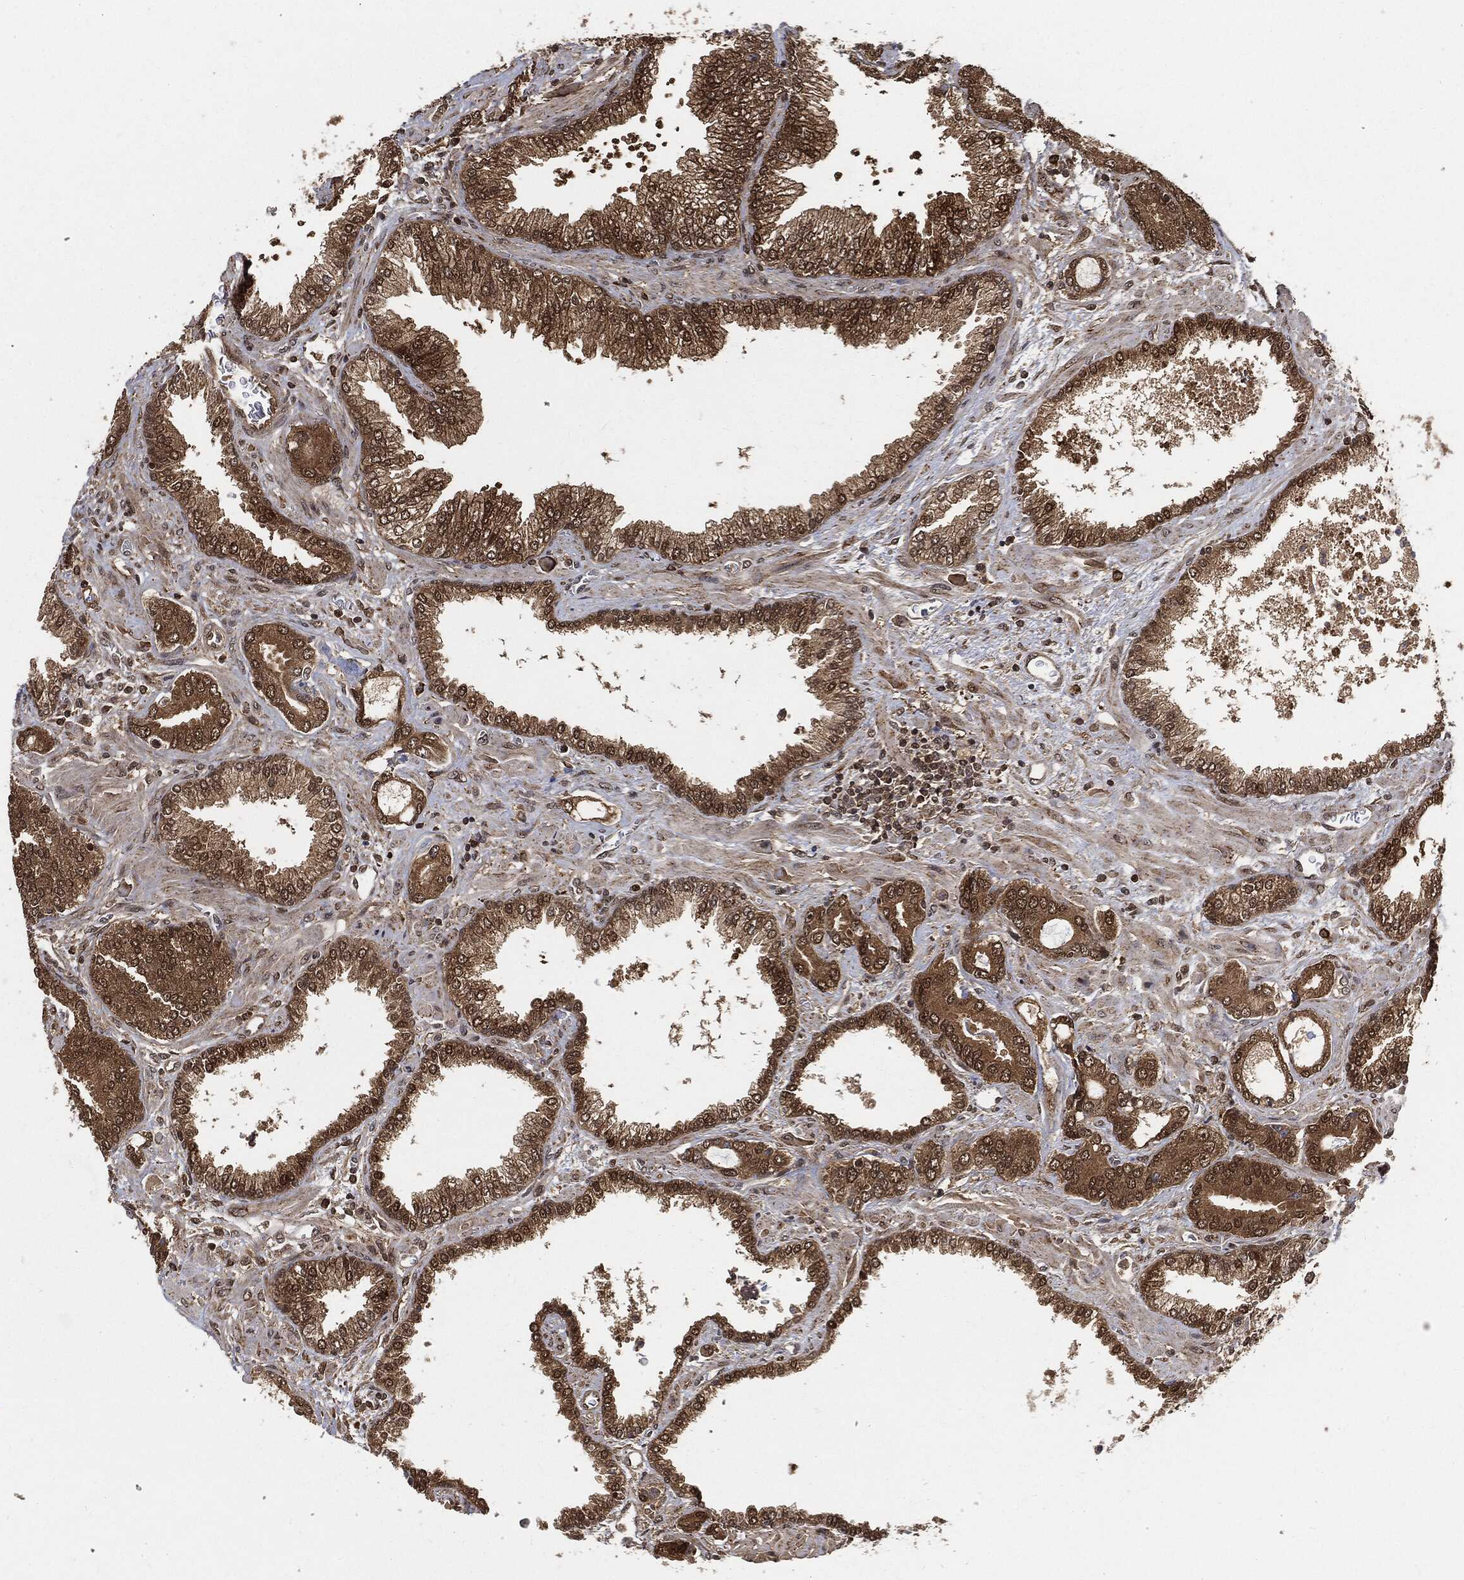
{"staining": {"intensity": "moderate", "quantity": ">75%", "location": "cytoplasmic/membranous,nuclear"}, "tissue": "prostate cancer", "cell_type": "Tumor cells", "image_type": "cancer", "snomed": [{"axis": "morphology", "description": "Adenocarcinoma, Low grade"}, {"axis": "topography", "description": "Prostate"}], "caption": "Immunohistochemical staining of prostate cancer reveals medium levels of moderate cytoplasmic/membranous and nuclear protein staining in approximately >75% of tumor cells.", "gene": "CUTA", "patient": {"sex": "male", "age": 68}}